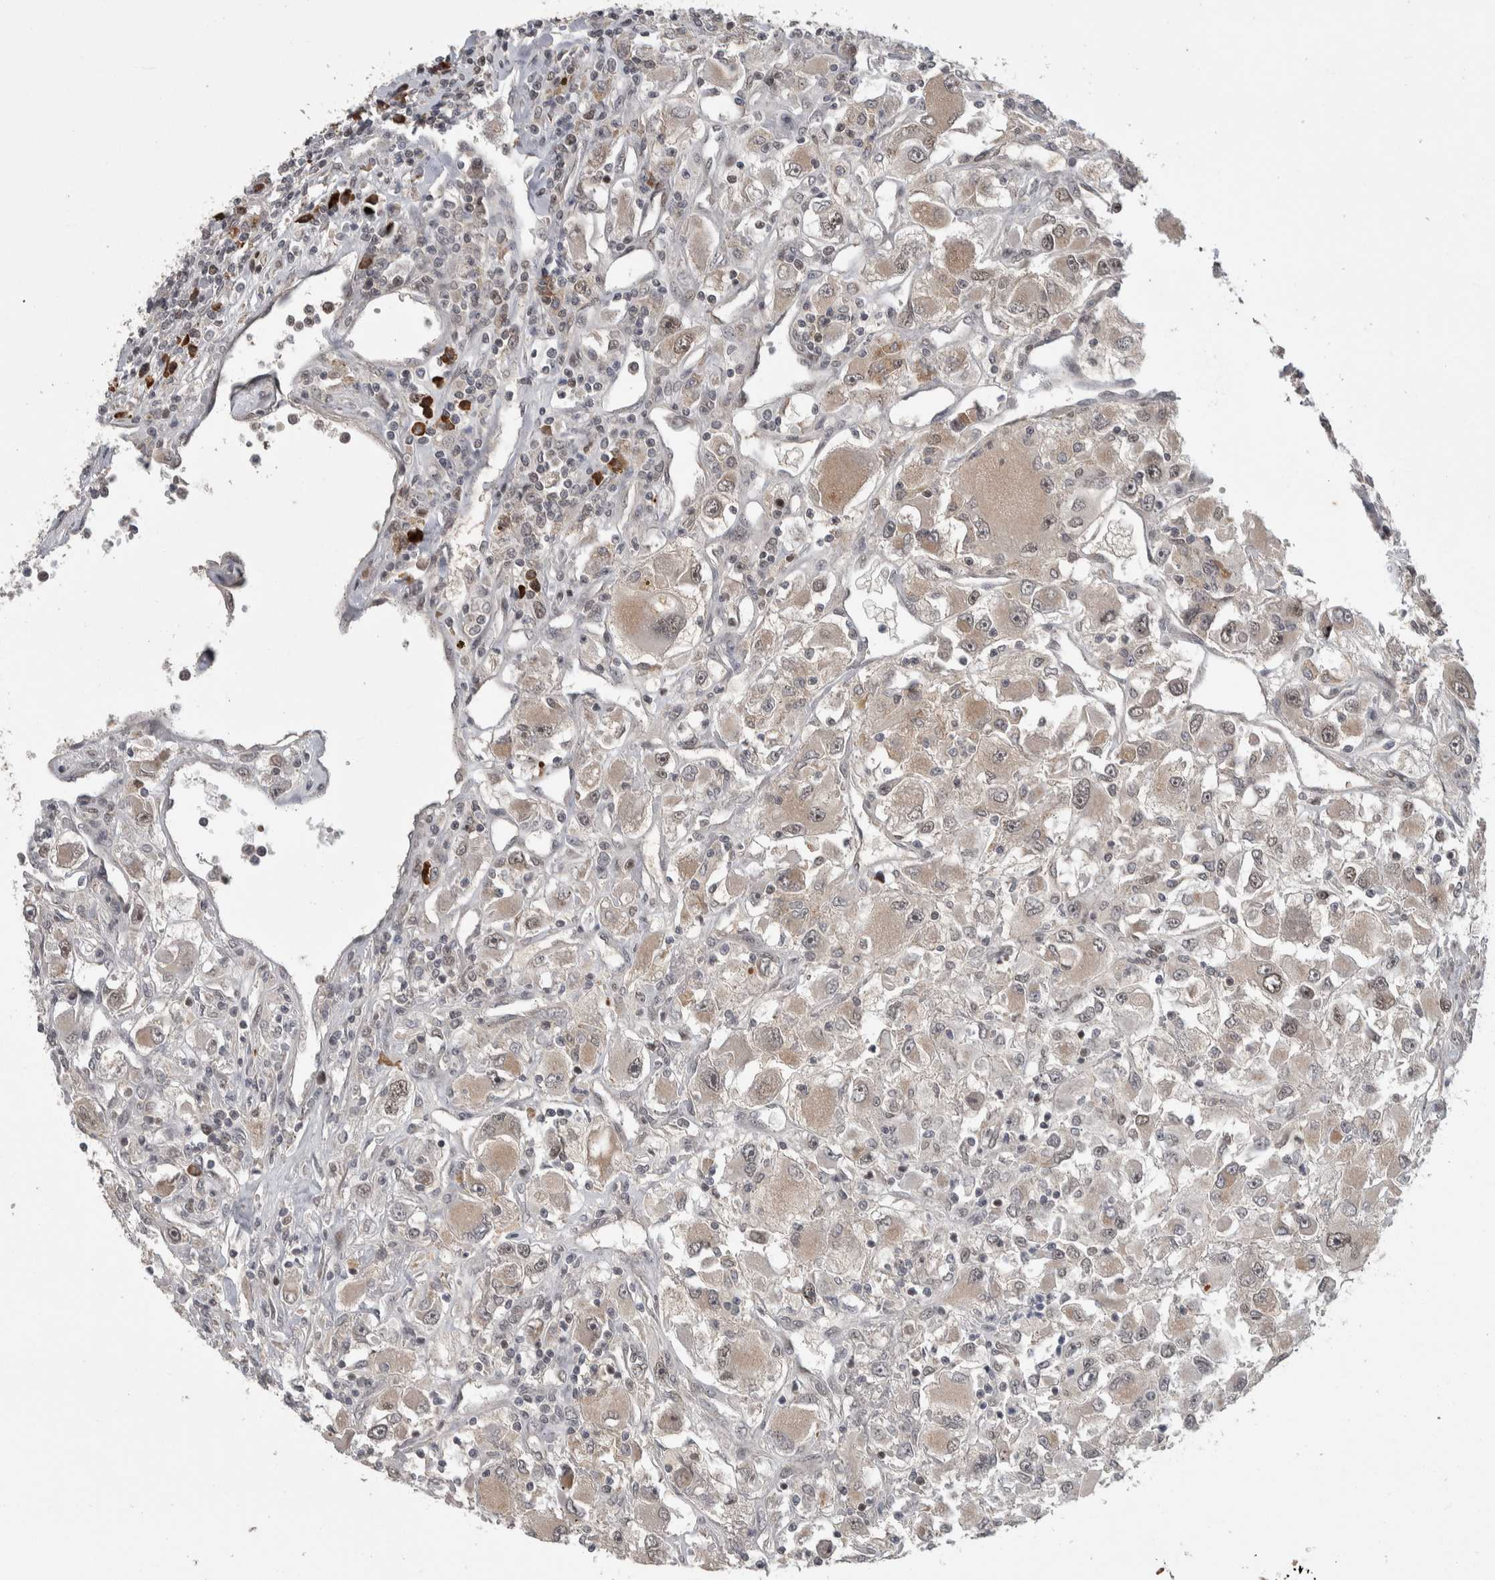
{"staining": {"intensity": "weak", "quantity": "<25%", "location": "nuclear"}, "tissue": "renal cancer", "cell_type": "Tumor cells", "image_type": "cancer", "snomed": [{"axis": "morphology", "description": "Adenocarcinoma, NOS"}, {"axis": "topography", "description": "Kidney"}], "caption": "Tumor cells show no significant protein expression in renal adenocarcinoma. The staining is performed using DAB brown chromogen with nuclei counter-stained in using hematoxylin.", "gene": "ZNF592", "patient": {"sex": "female", "age": 52}}